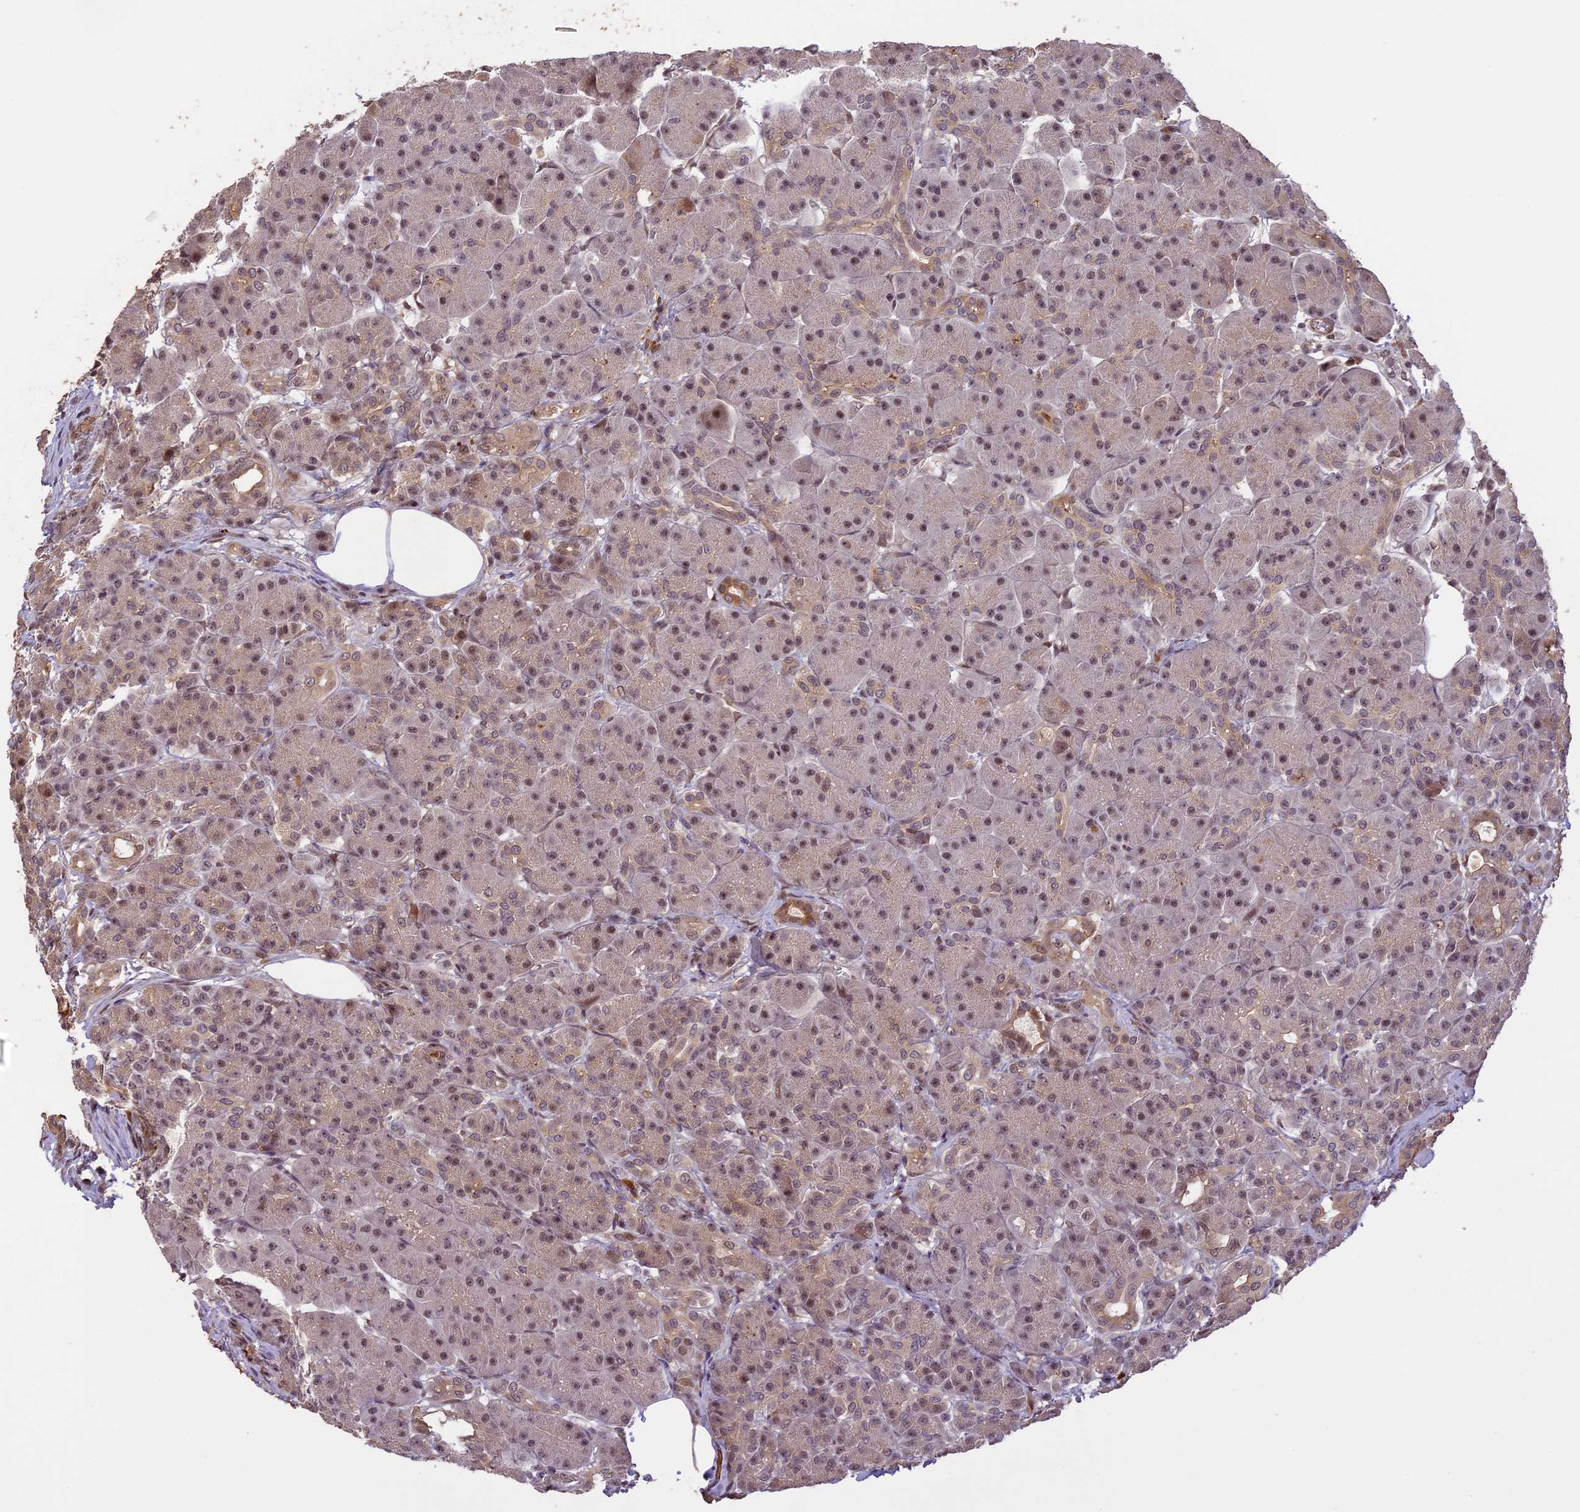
{"staining": {"intensity": "moderate", "quantity": "25%-75%", "location": "cytoplasmic/membranous,nuclear"}, "tissue": "pancreas", "cell_type": "Exocrine glandular cells", "image_type": "normal", "snomed": [{"axis": "morphology", "description": "Normal tissue, NOS"}, {"axis": "topography", "description": "Pancreas"}], "caption": "A histopathology image of pancreas stained for a protein displays moderate cytoplasmic/membranous,nuclear brown staining in exocrine glandular cells. The protein of interest is shown in brown color, while the nuclei are stained blue.", "gene": "PRELID2", "patient": {"sex": "male", "age": 63}}